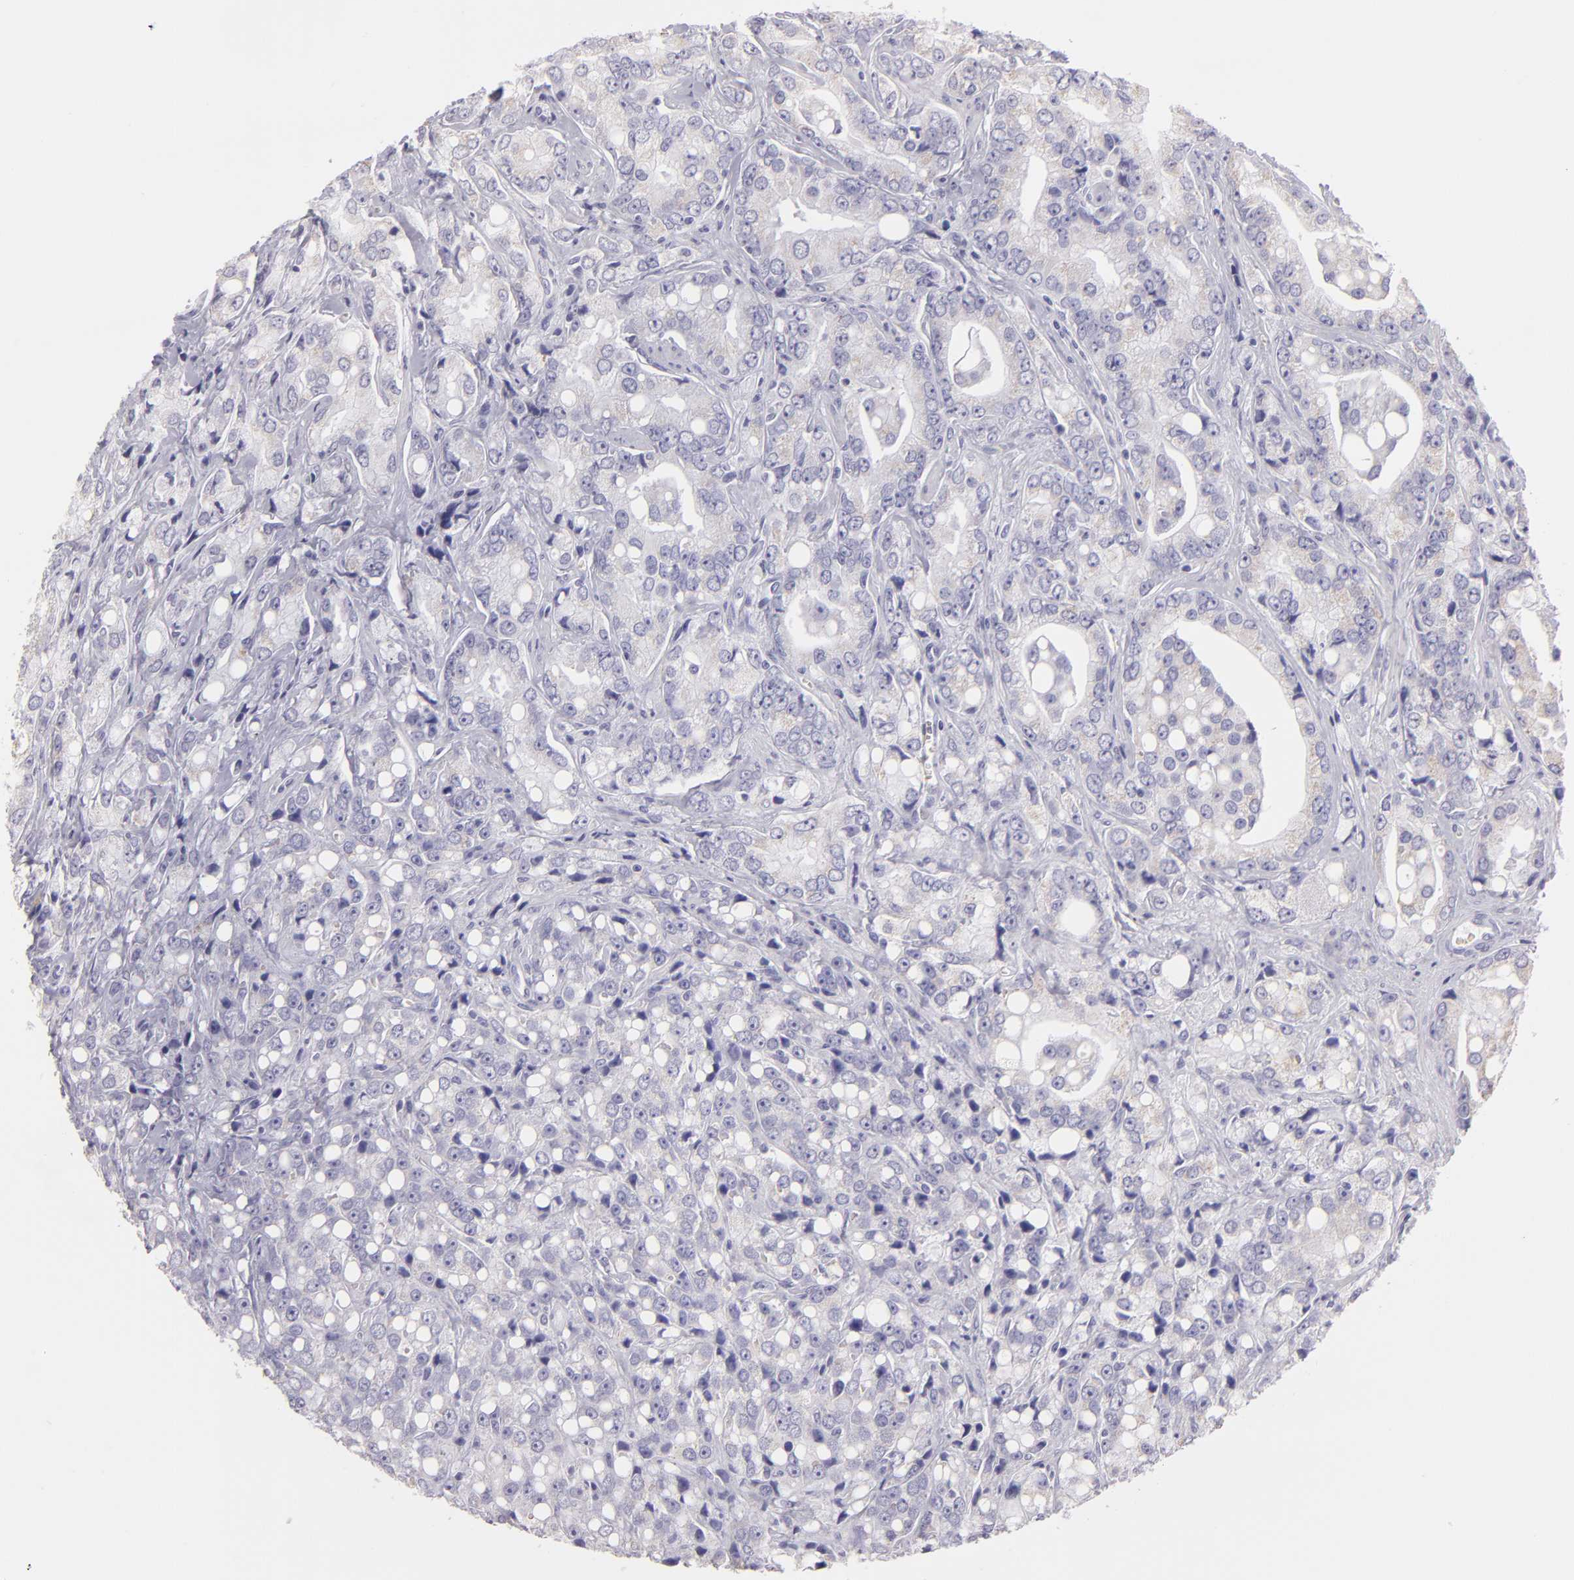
{"staining": {"intensity": "negative", "quantity": "none", "location": "none"}, "tissue": "prostate cancer", "cell_type": "Tumor cells", "image_type": "cancer", "snomed": [{"axis": "morphology", "description": "Adenocarcinoma, High grade"}, {"axis": "topography", "description": "Prostate"}], "caption": "Immunohistochemistry (IHC) histopathology image of prostate cancer stained for a protein (brown), which reveals no positivity in tumor cells. Brightfield microscopy of immunohistochemistry (IHC) stained with DAB (brown) and hematoxylin (blue), captured at high magnification.", "gene": "MUC5AC", "patient": {"sex": "male", "age": 67}}